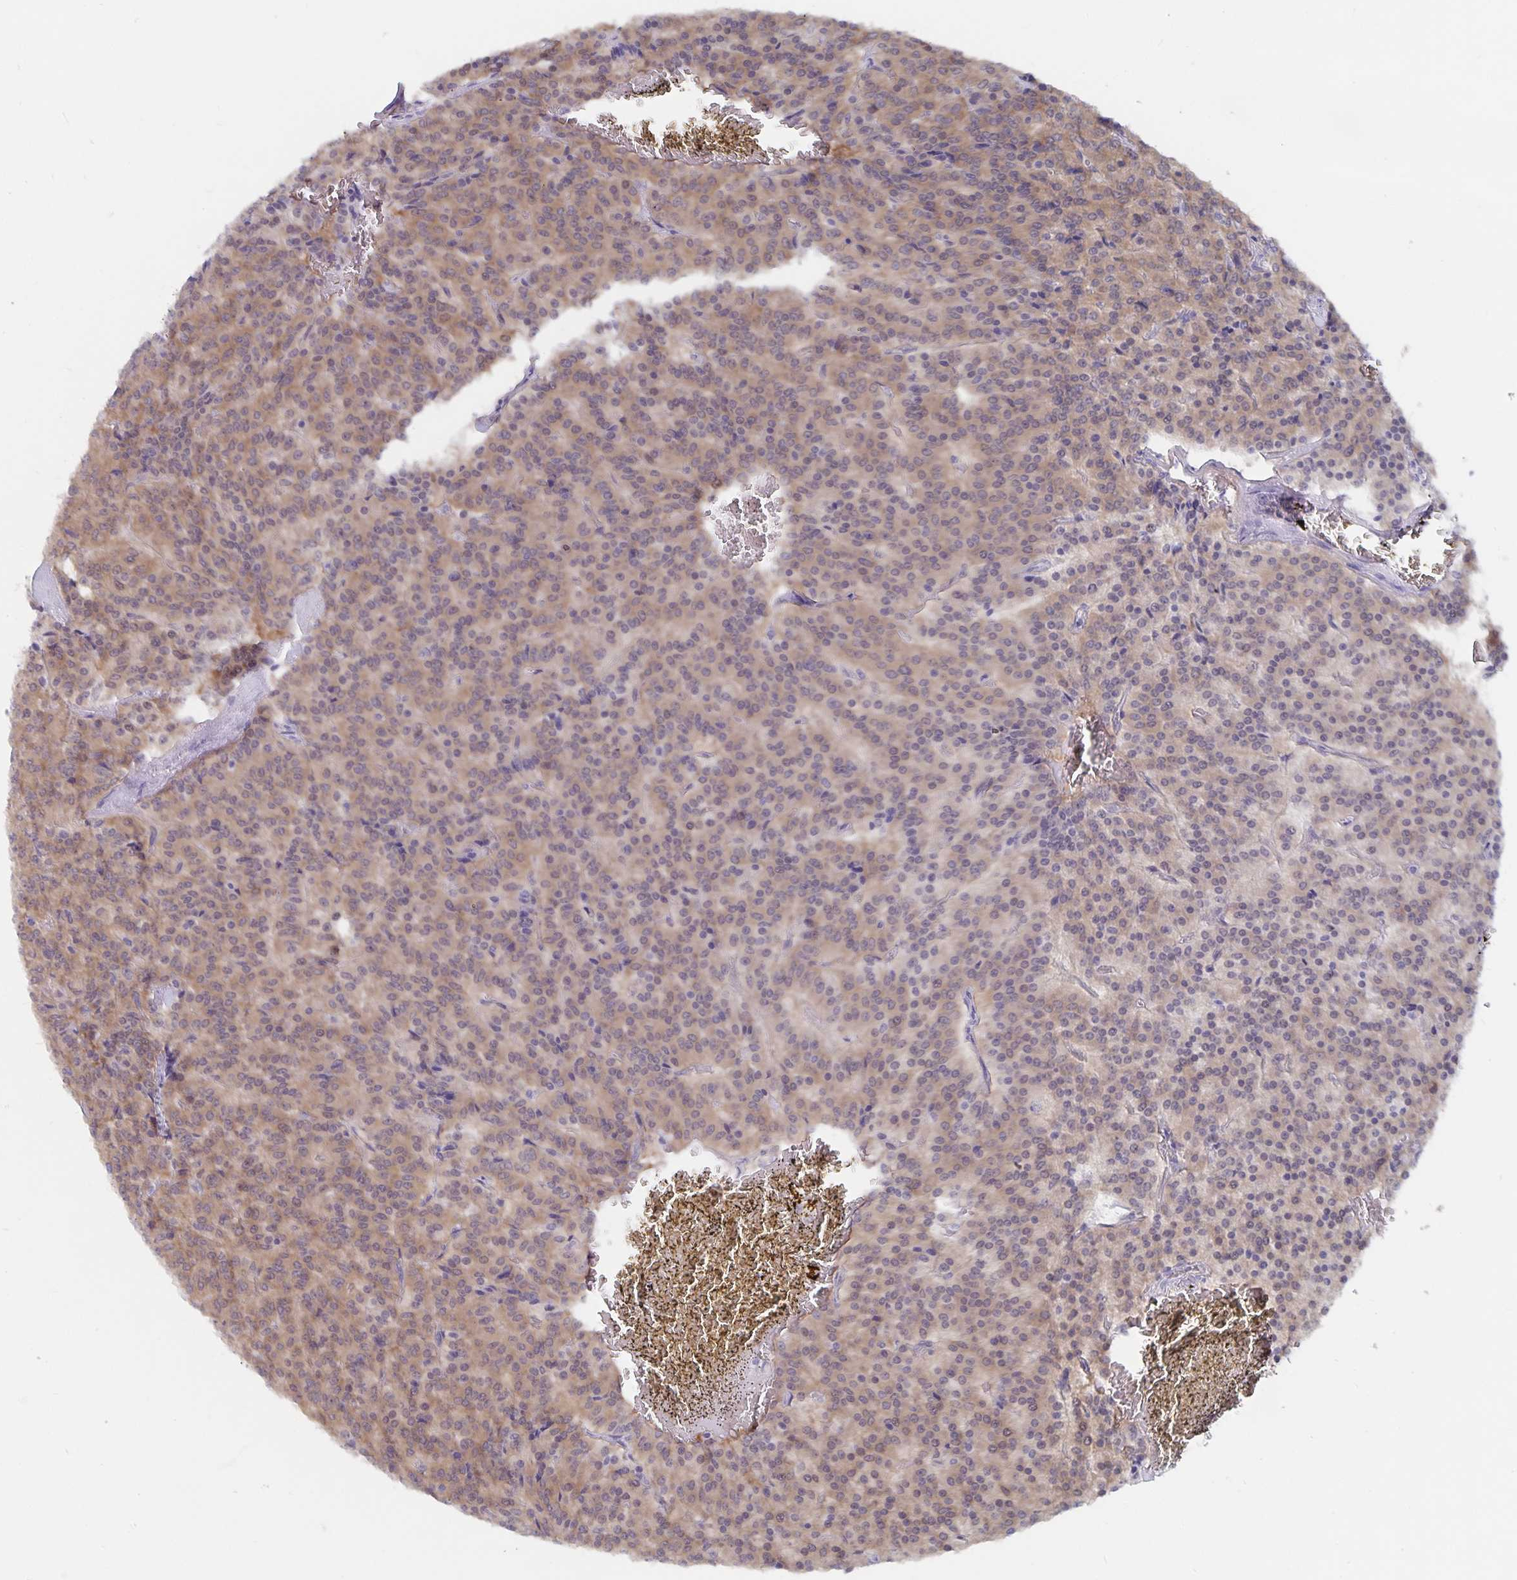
{"staining": {"intensity": "weak", "quantity": "25%-75%", "location": "cytoplasmic/membranous,nuclear"}, "tissue": "carcinoid", "cell_type": "Tumor cells", "image_type": "cancer", "snomed": [{"axis": "morphology", "description": "Carcinoid, malignant, NOS"}, {"axis": "topography", "description": "Lung"}], "caption": "High-magnification brightfield microscopy of carcinoid stained with DAB (3,3'-diaminobenzidine) (brown) and counterstained with hematoxylin (blue). tumor cells exhibit weak cytoplasmic/membranous and nuclear staining is identified in about25%-75% of cells.", "gene": "BAG6", "patient": {"sex": "male", "age": 70}}